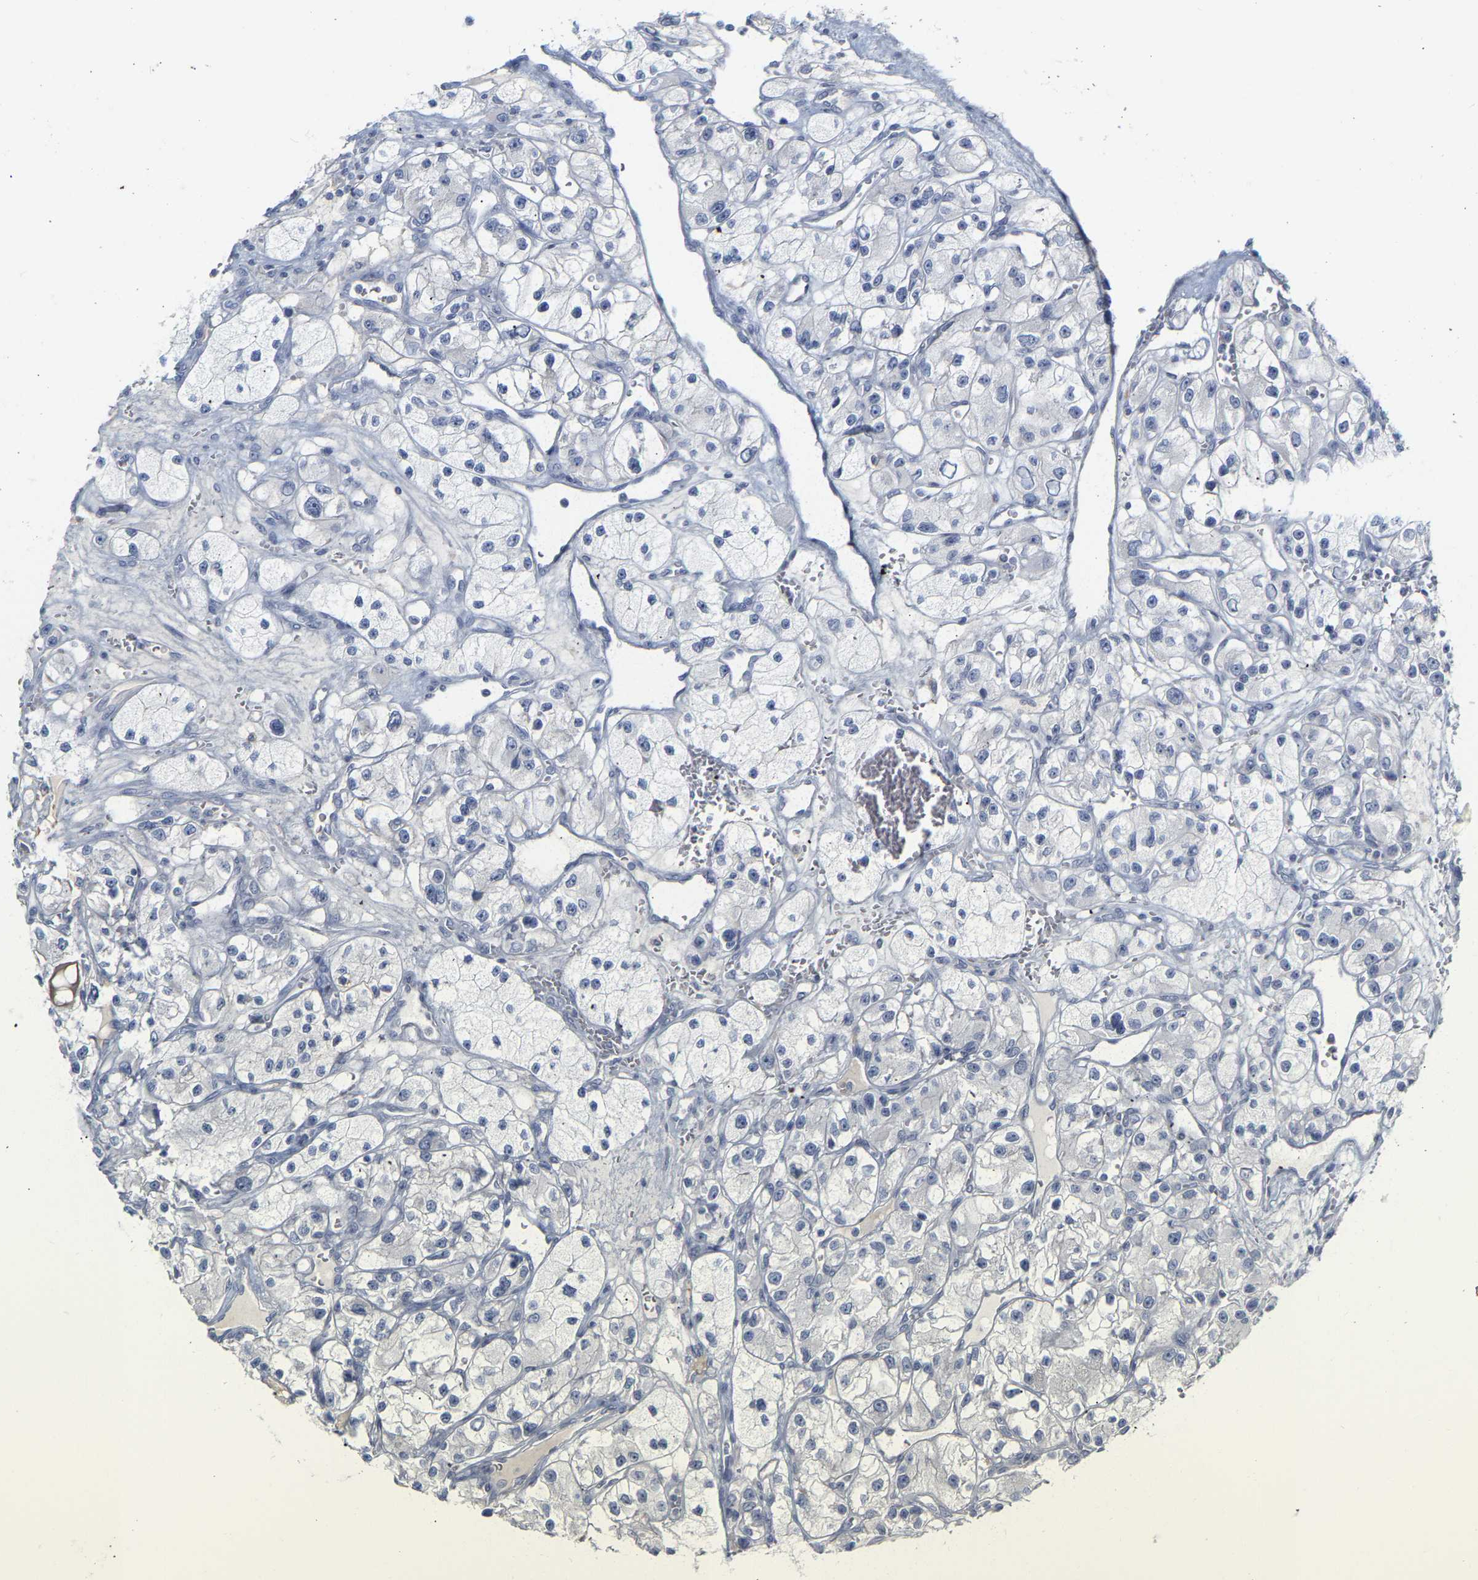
{"staining": {"intensity": "negative", "quantity": "none", "location": "none"}, "tissue": "renal cancer", "cell_type": "Tumor cells", "image_type": "cancer", "snomed": [{"axis": "morphology", "description": "Adenocarcinoma, NOS"}, {"axis": "topography", "description": "Kidney"}], "caption": "Tumor cells show no significant protein expression in renal cancer (adenocarcinoma).", "gene": "GNAS", "patient": {"sex": "female", "age": 57}}